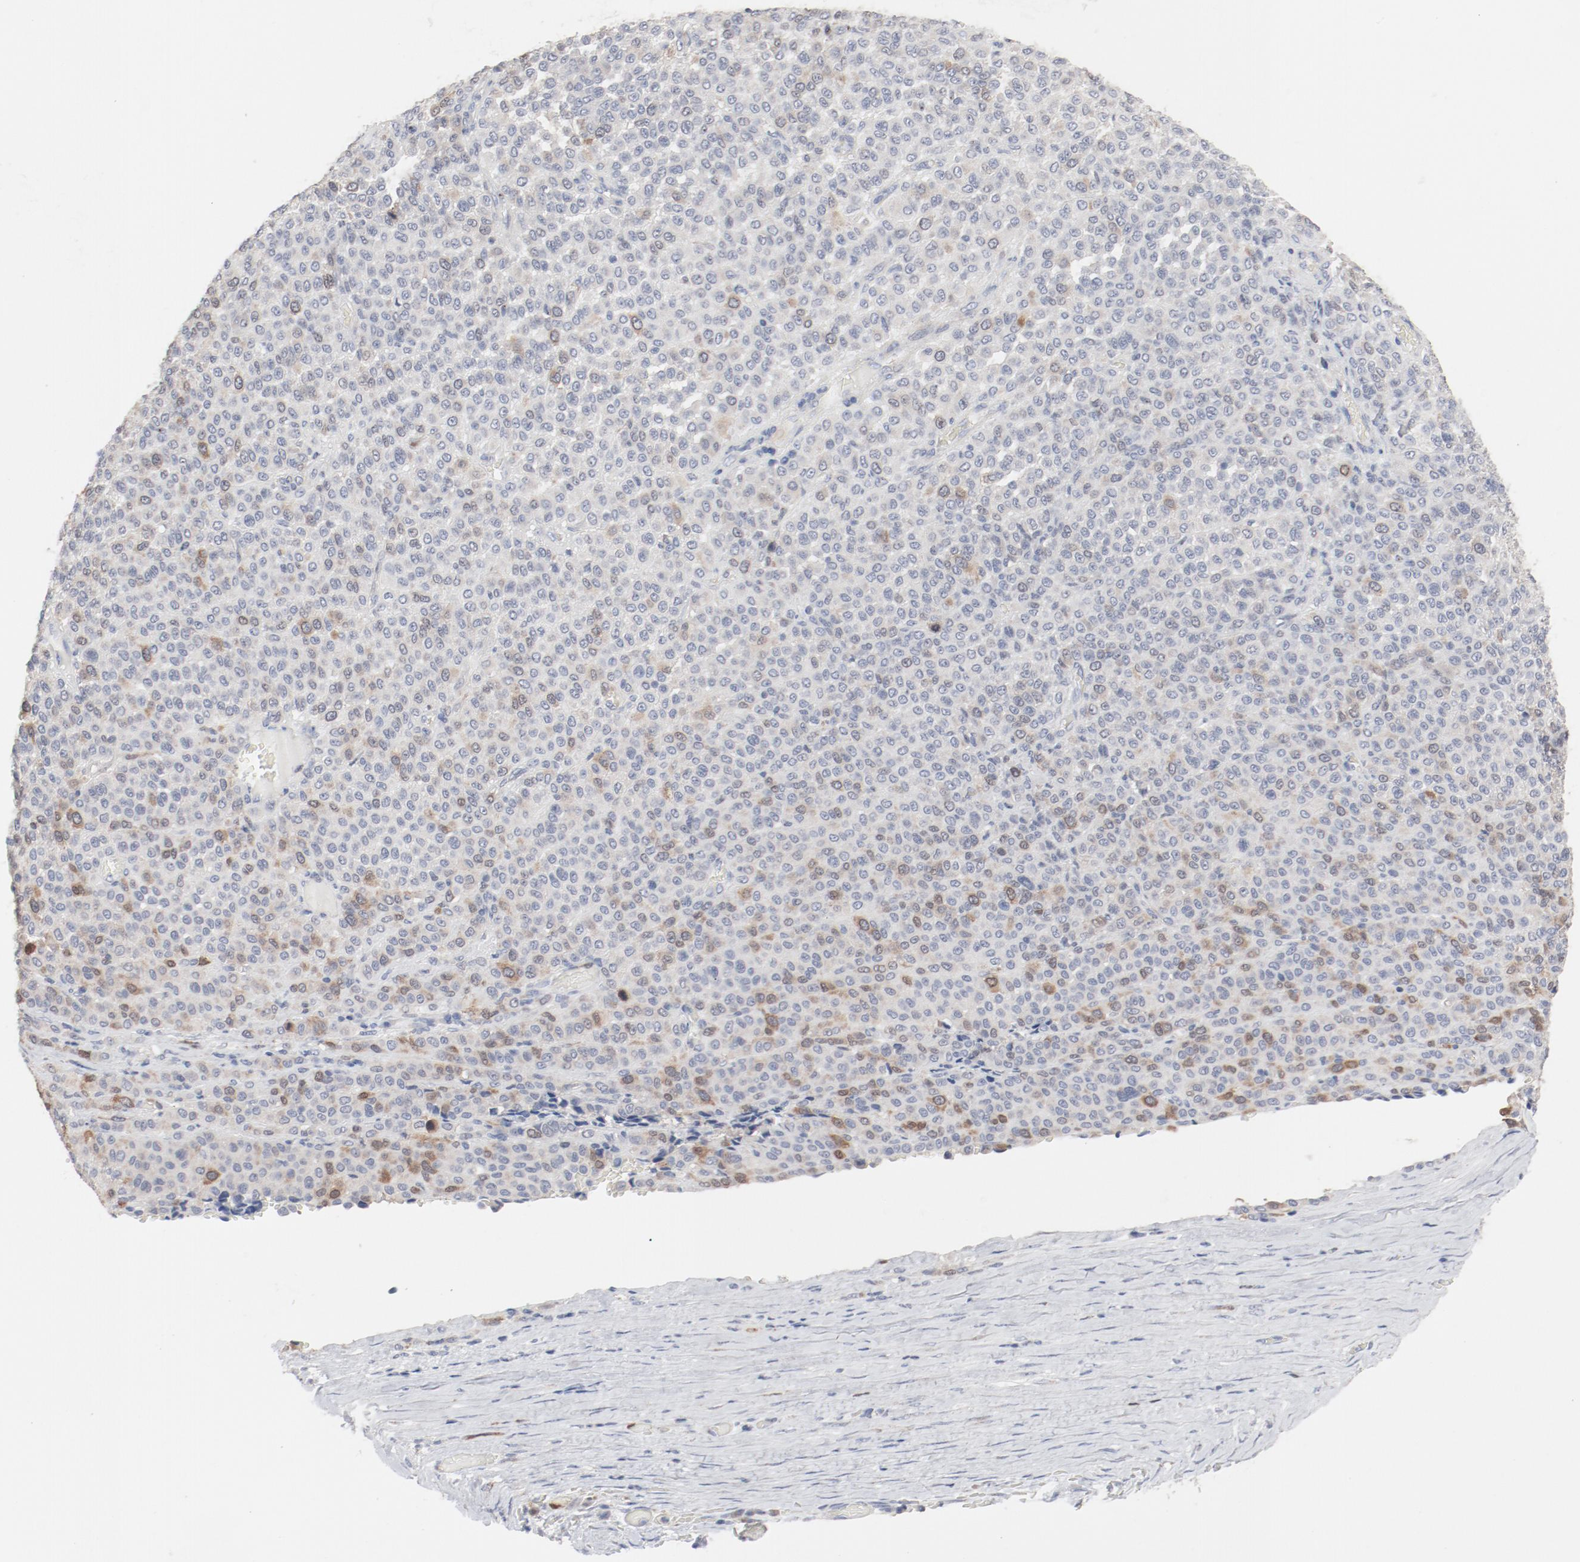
{"staining": {"intensity": "moderate", "quantity": "<25%", "location": "cytoplasmic/membranous,nuclear"}, "tissue": "melanoma", "cell_type": "Tumor cells", "image_type": "cancer", "snomed": [{"axis": "morphology", "description": "Malignant melanoma, Metastatic site"}, {"axis": "topography", "description": "Pancreas"}], "caption": "Immunohistochemistry (IHC) (DAB) staining of human melanoma shows moderate cytoplasmic/membranous and nuclear protein staining in about <25% of tumor cells.", "gene": "CDK1", "patient": {"sex": "female", "age": 30}}